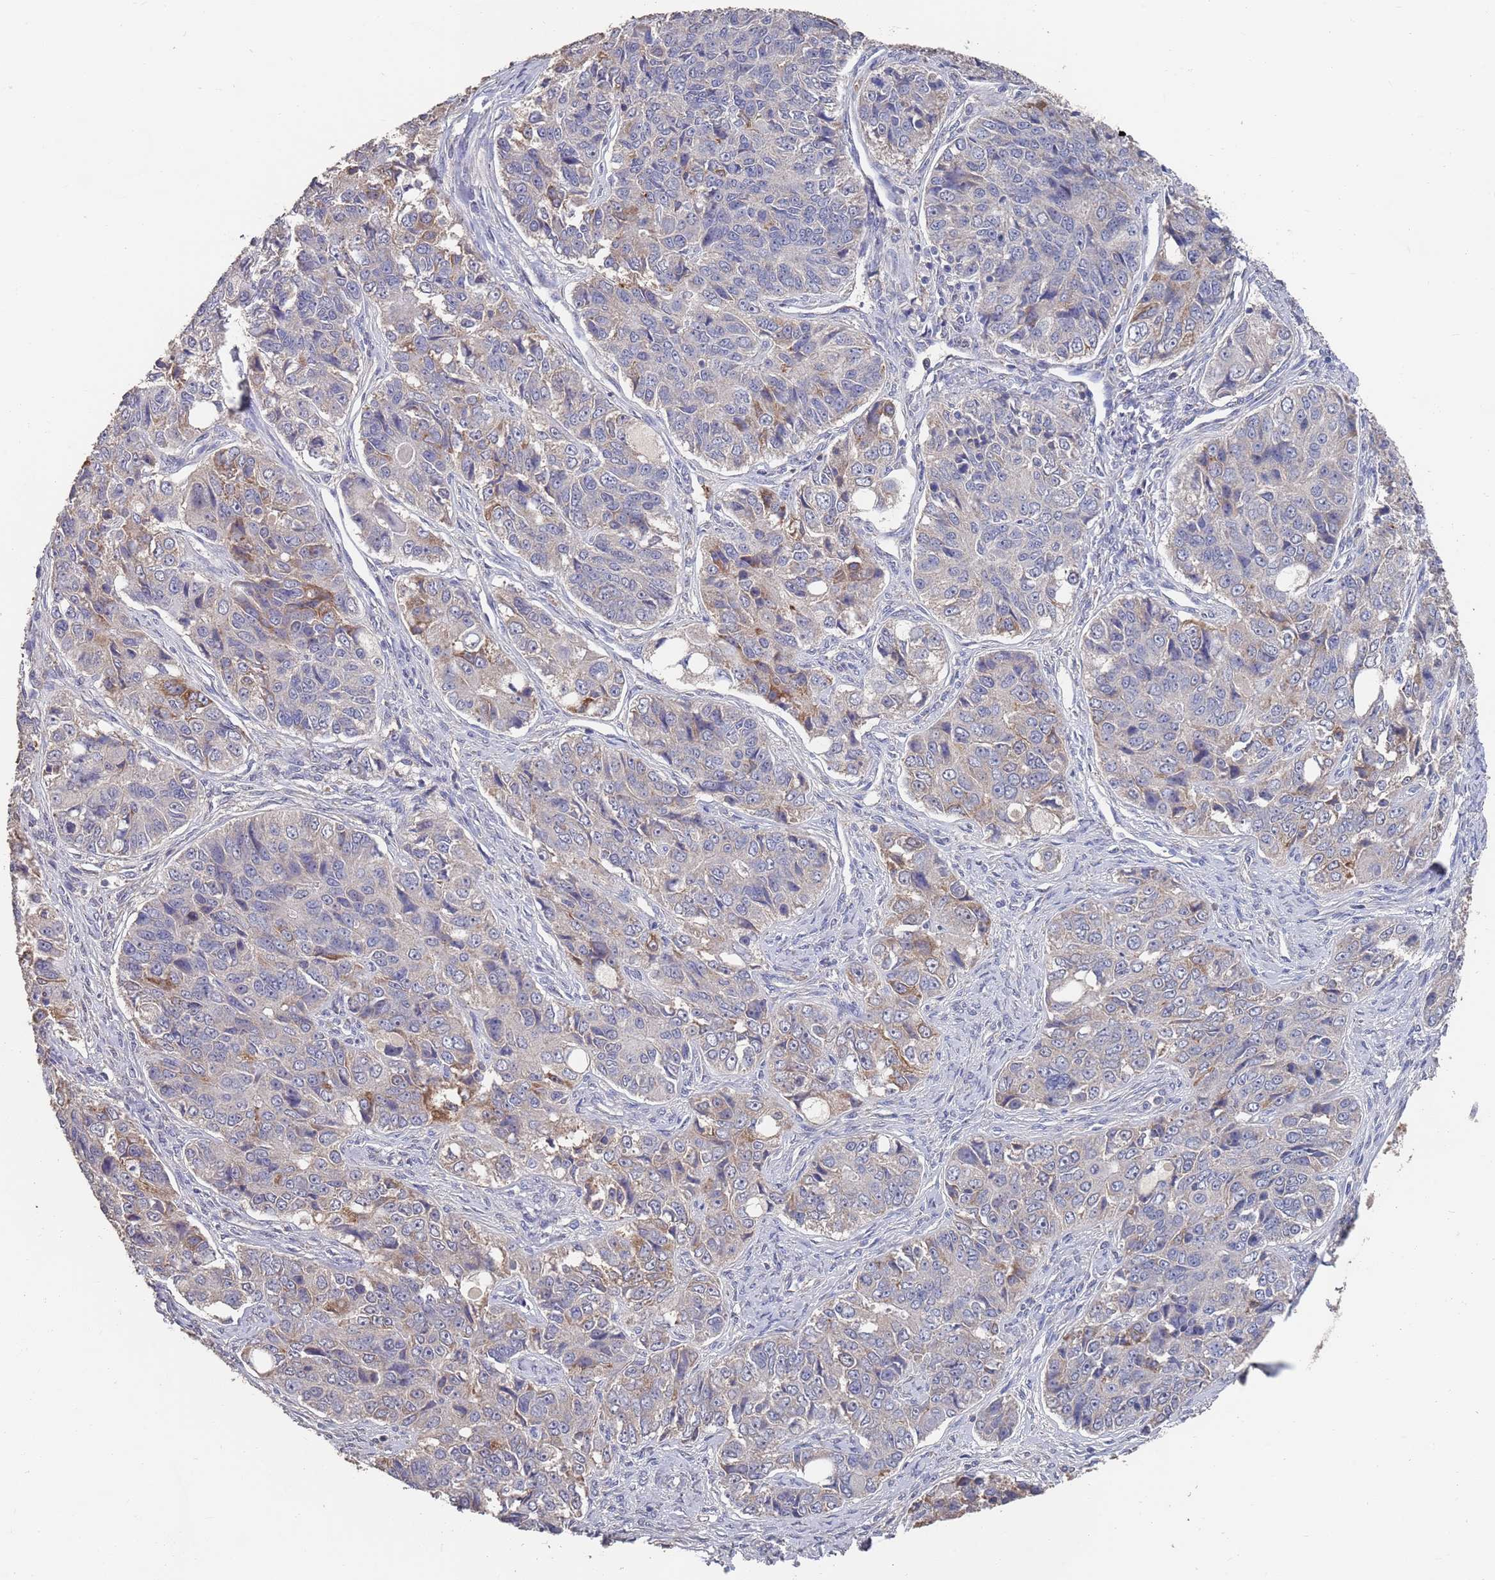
{"staining": {"intensity": "moderate", "quantity": "<25%", "location": "cytoplasmic/membranous"}, "tissue": "ovarian cancer", "cell_type": "Tumor cells", "image_type": "cancer", "snomed": [{"axis": "morphology", "description": "Carcinoma, endometroid"}, {"axis": "topography", "description": "Ovary"}], "caption": "Brown immunohistochemical staining in ovarian endometroid carcinoma exhibits moderate cytoplasmic/membranous expression in about <25% of tumor cells. (Brightfield microscopy of DAB IHC at high magnification).", "gene": "BTBD18", "patient": {"sex": "female", "age": 51}}